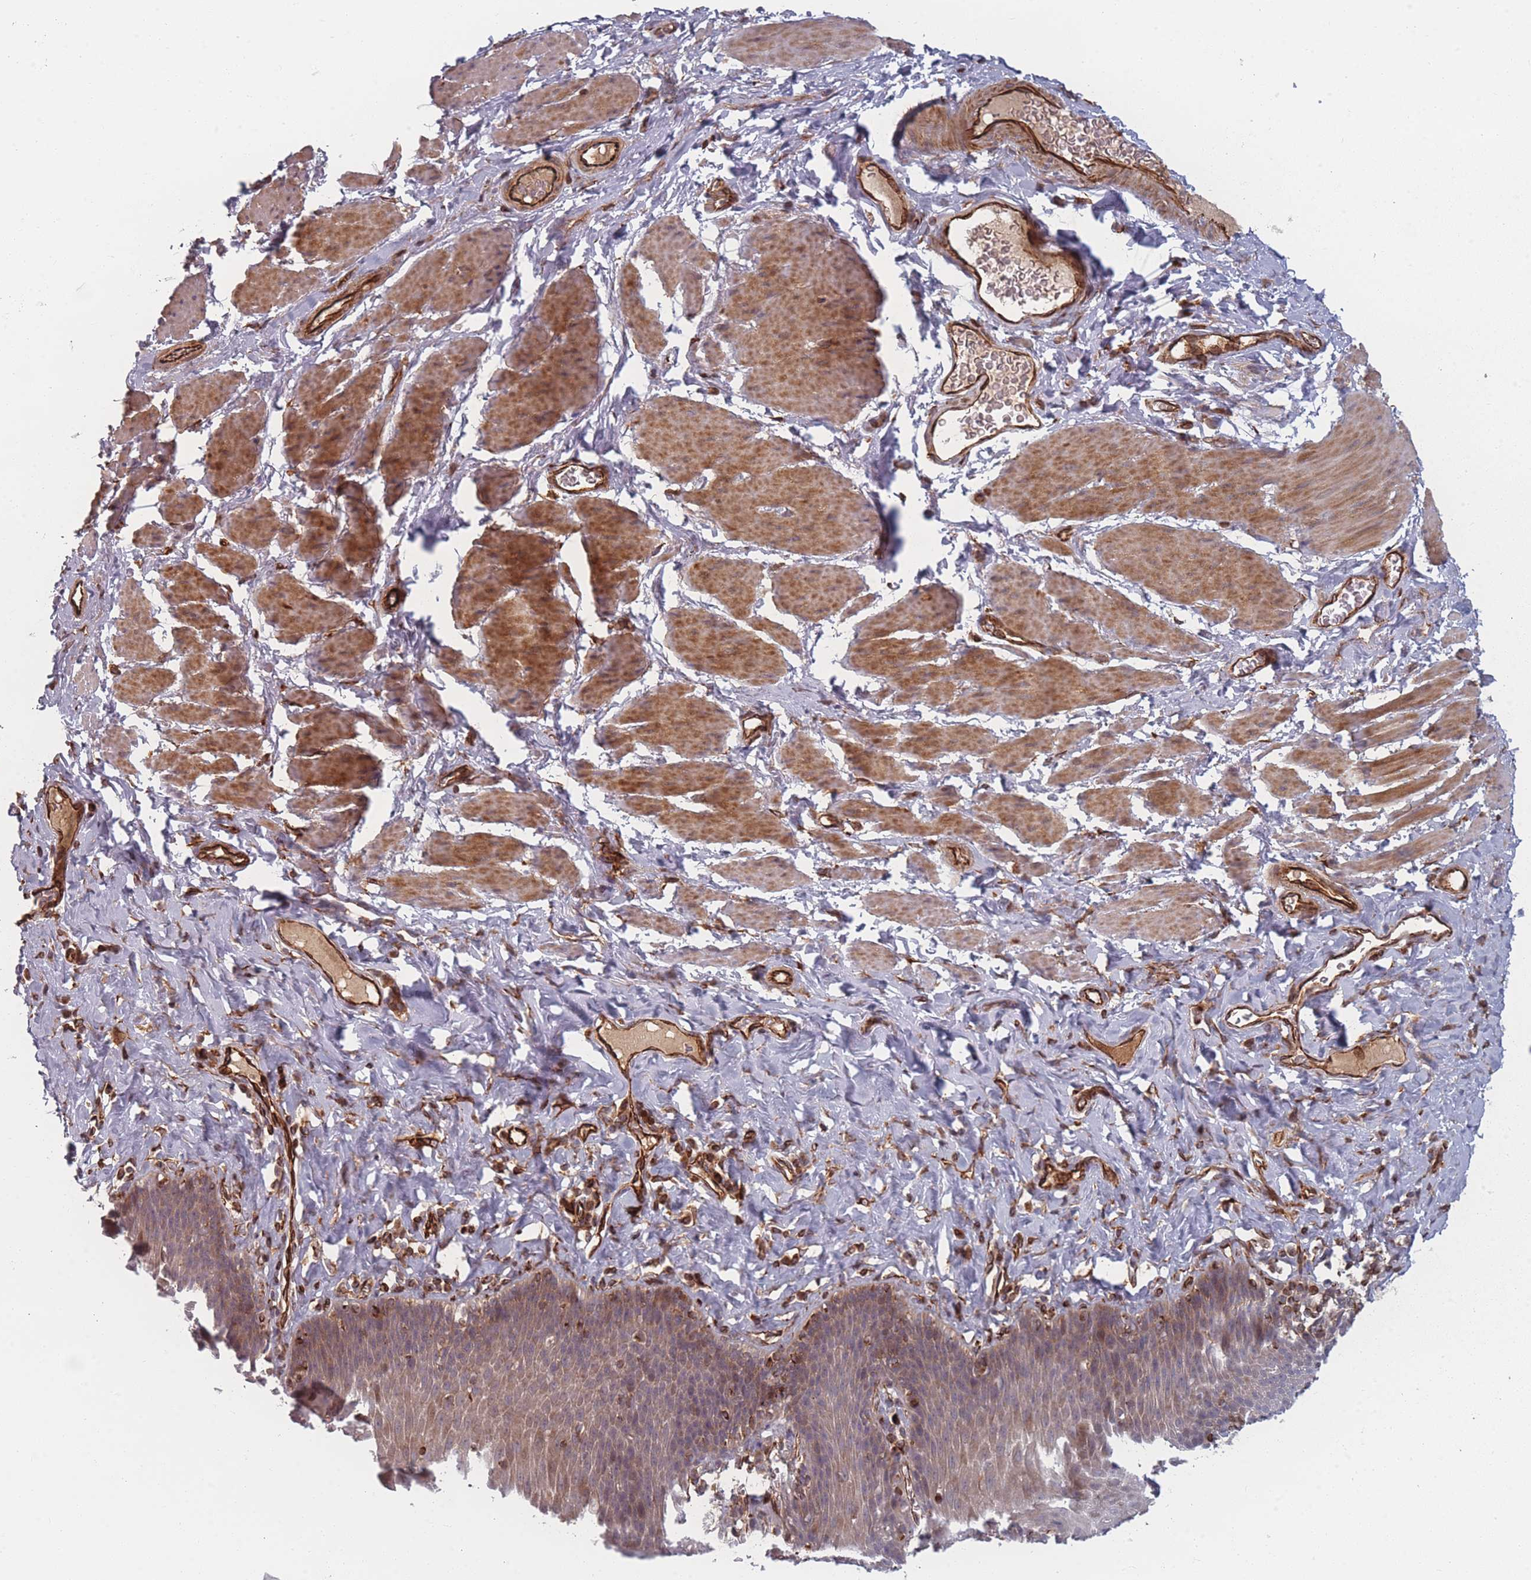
{"staining": {"intensity": "moderate", "quantity": "<25%", "location": "cytoplasmic/membranous"}, "tissue": "esophagus", "cell_type": "Squamous epithelial cells", "image_type": "normal", "snomed": [{"axis": "morphology", "description": "Normal tissue, NOS"}, {"axis": "topography", "description": "Esophagus"}], "caption": "About <25% of squamous epithelial cells in normal esophagus reveal moderate cytoplasmic/membranous protein expression as visualized by brown immunohistochemical staining.", "gene": "EEF1AKMT2", "patient": {"sex": "female", "age": 61}}